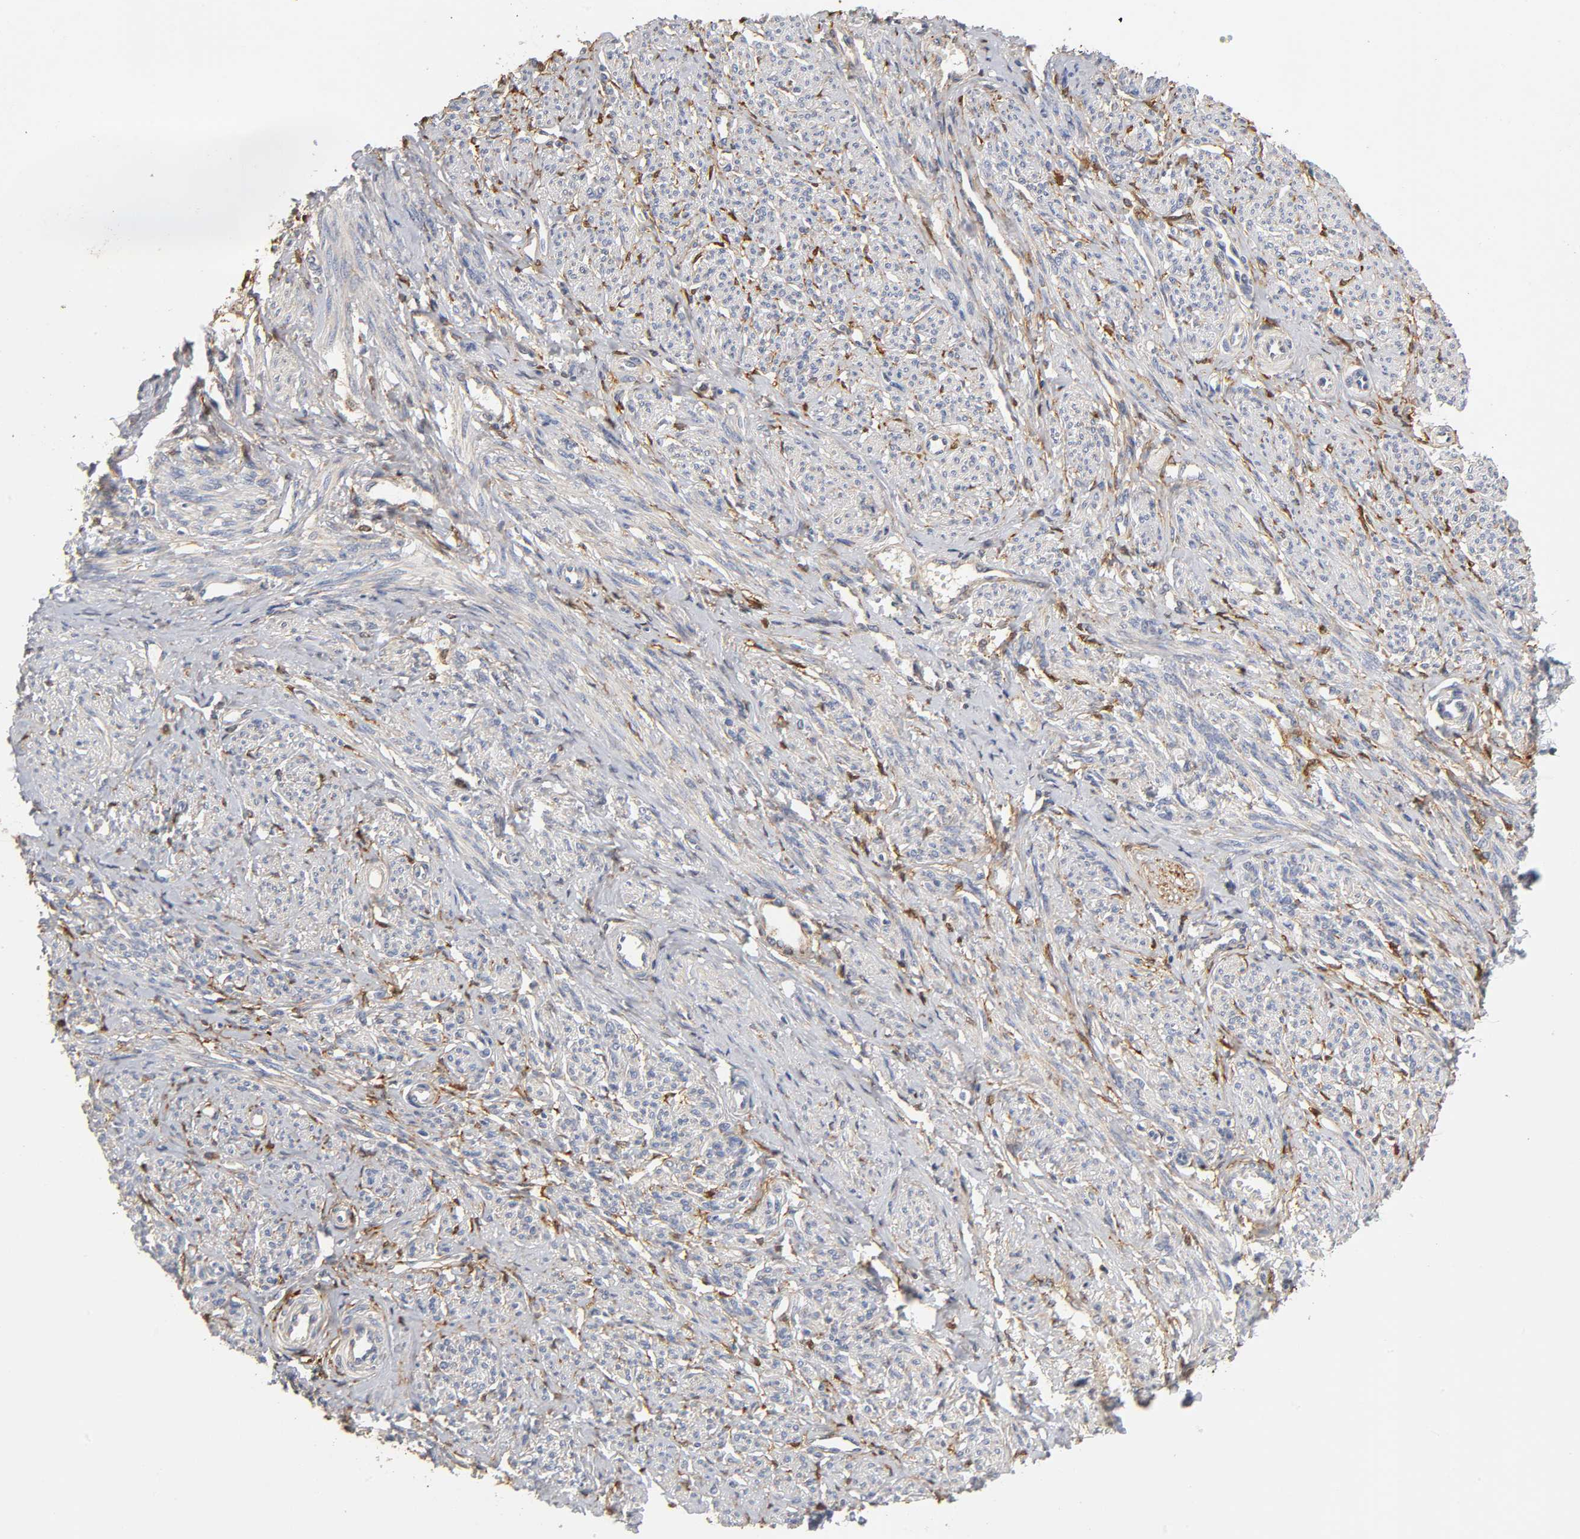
{"staining": {"intensity": "weak", "quantity": "25%-75%", "location": "cytoplasmic/membranous"}, "tissue": "smooth muscle", "cell_type": "Smooth muscle cells", "image_type": "normal", "snomed": [{"axis": "morphology", "description": "Normal tissue, NOS"}, {"axis": "topography", "description": "Smooth muscle"}], "caption": "Immunohistochemistry (IHC) histopathology image of unremarkable smooth muscle: human smooth muscle stained using IHC displays low levels of weak protein expression localized specifically in the cytoplasmic/membranous of smooth muscle cells, appearing as a cytoplasmic/membranous brown color.", "gene": "ISG15", "patient": {"sex": "female", "age": 65}}